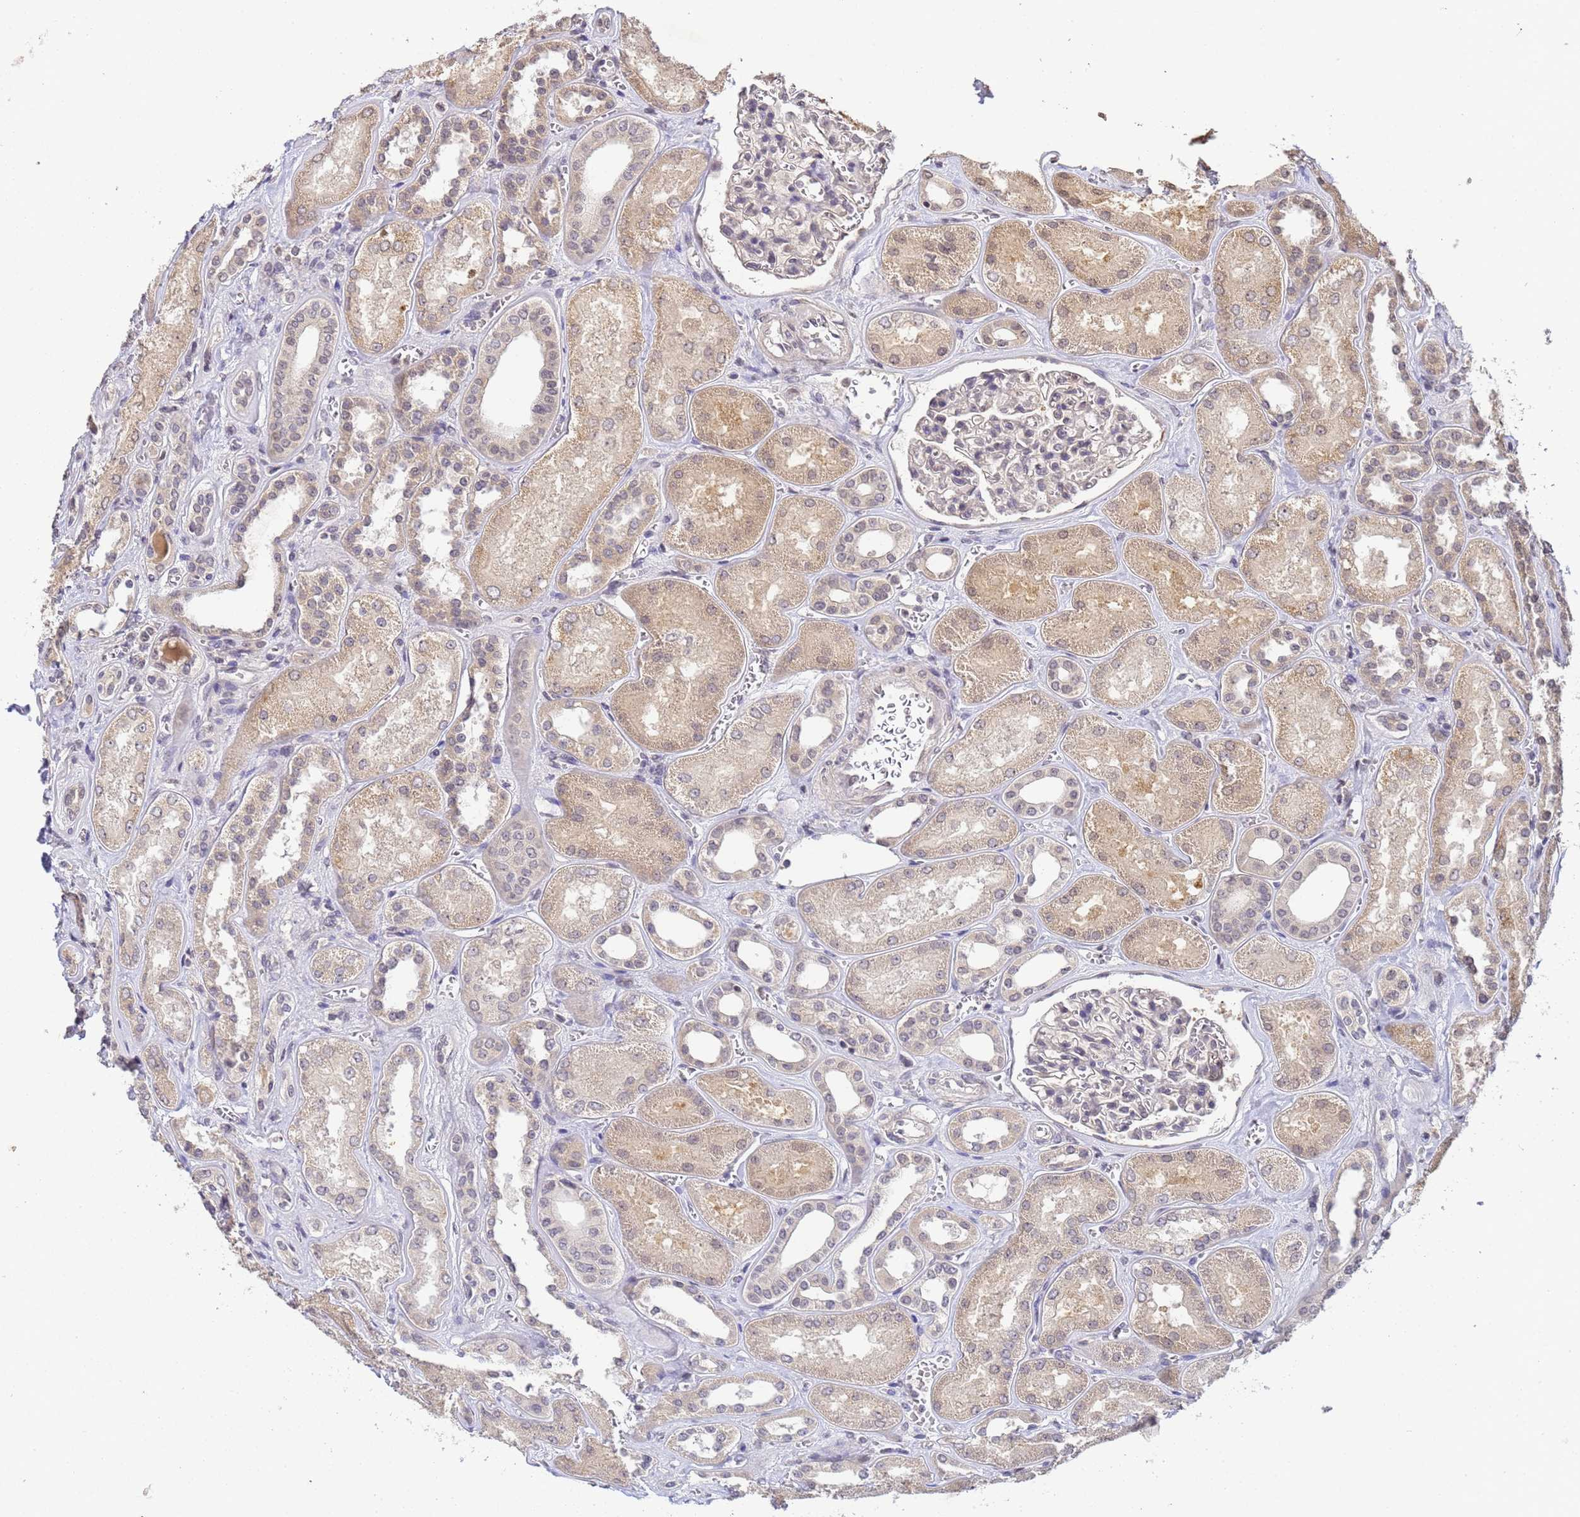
{"staining": {"intensity": "negative", "quantity": "none", "location": "none"}, "tissue": "kidney", "cell_type": "Cells in glomeruli", "image_type": "normal", "snomed": [{"axis": "morphology", "description": "Normal tissue, NOS"}, {"axis": "morphology", "description": "Adenocarcinoma, NOS"}, {"axis": "topography", "description": "Kidney"}], "caption": "Human kidney stained for a protein using IHC displays no staining in cells in glomeruli.", "gene": "MYL7", "patient": {"sex": "female", "age": 68}}